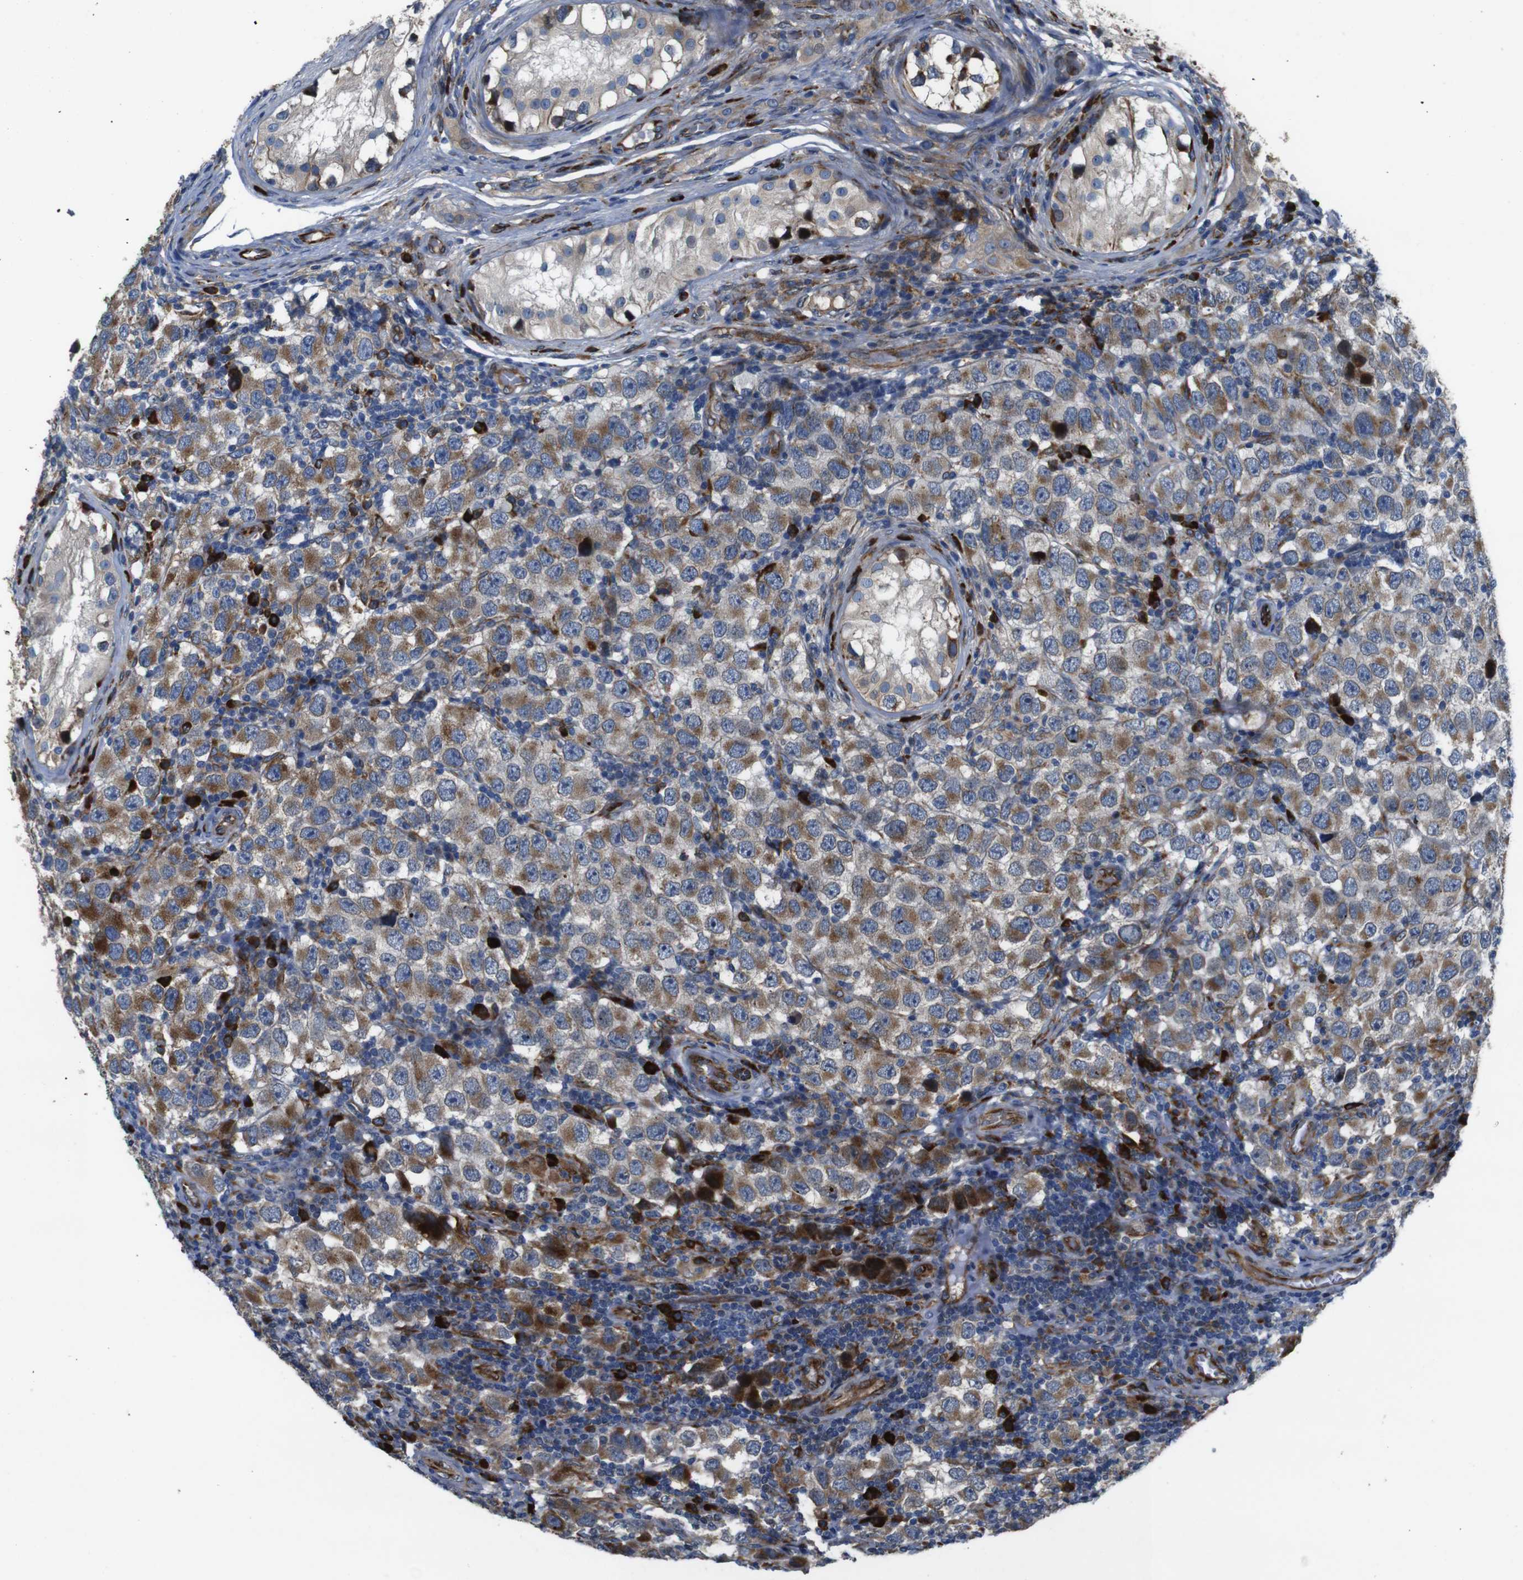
{"staining": {"intensity": "moderate", "quantity": ">75%", "location": "cytoplasmic/membranous"}, "tissue": "testis cancer", "cell_type": "Tumor cells", "image_type": "cancer", "snomed": [{"axis": "morphology", "description": "Carcinoma, Embryonal, NOS"}, {"axis": "topography", "description": "Testis"}], "caption": "Immunohistochemical staining of testis cancer (embryonal carcinoma) exhibits medium levels of moderate cytoplasmic/membranous protein staining in about >75% of tumor cells.", "gene": "UBE2G2", "patient": {"sex": "male", "age": 21}}